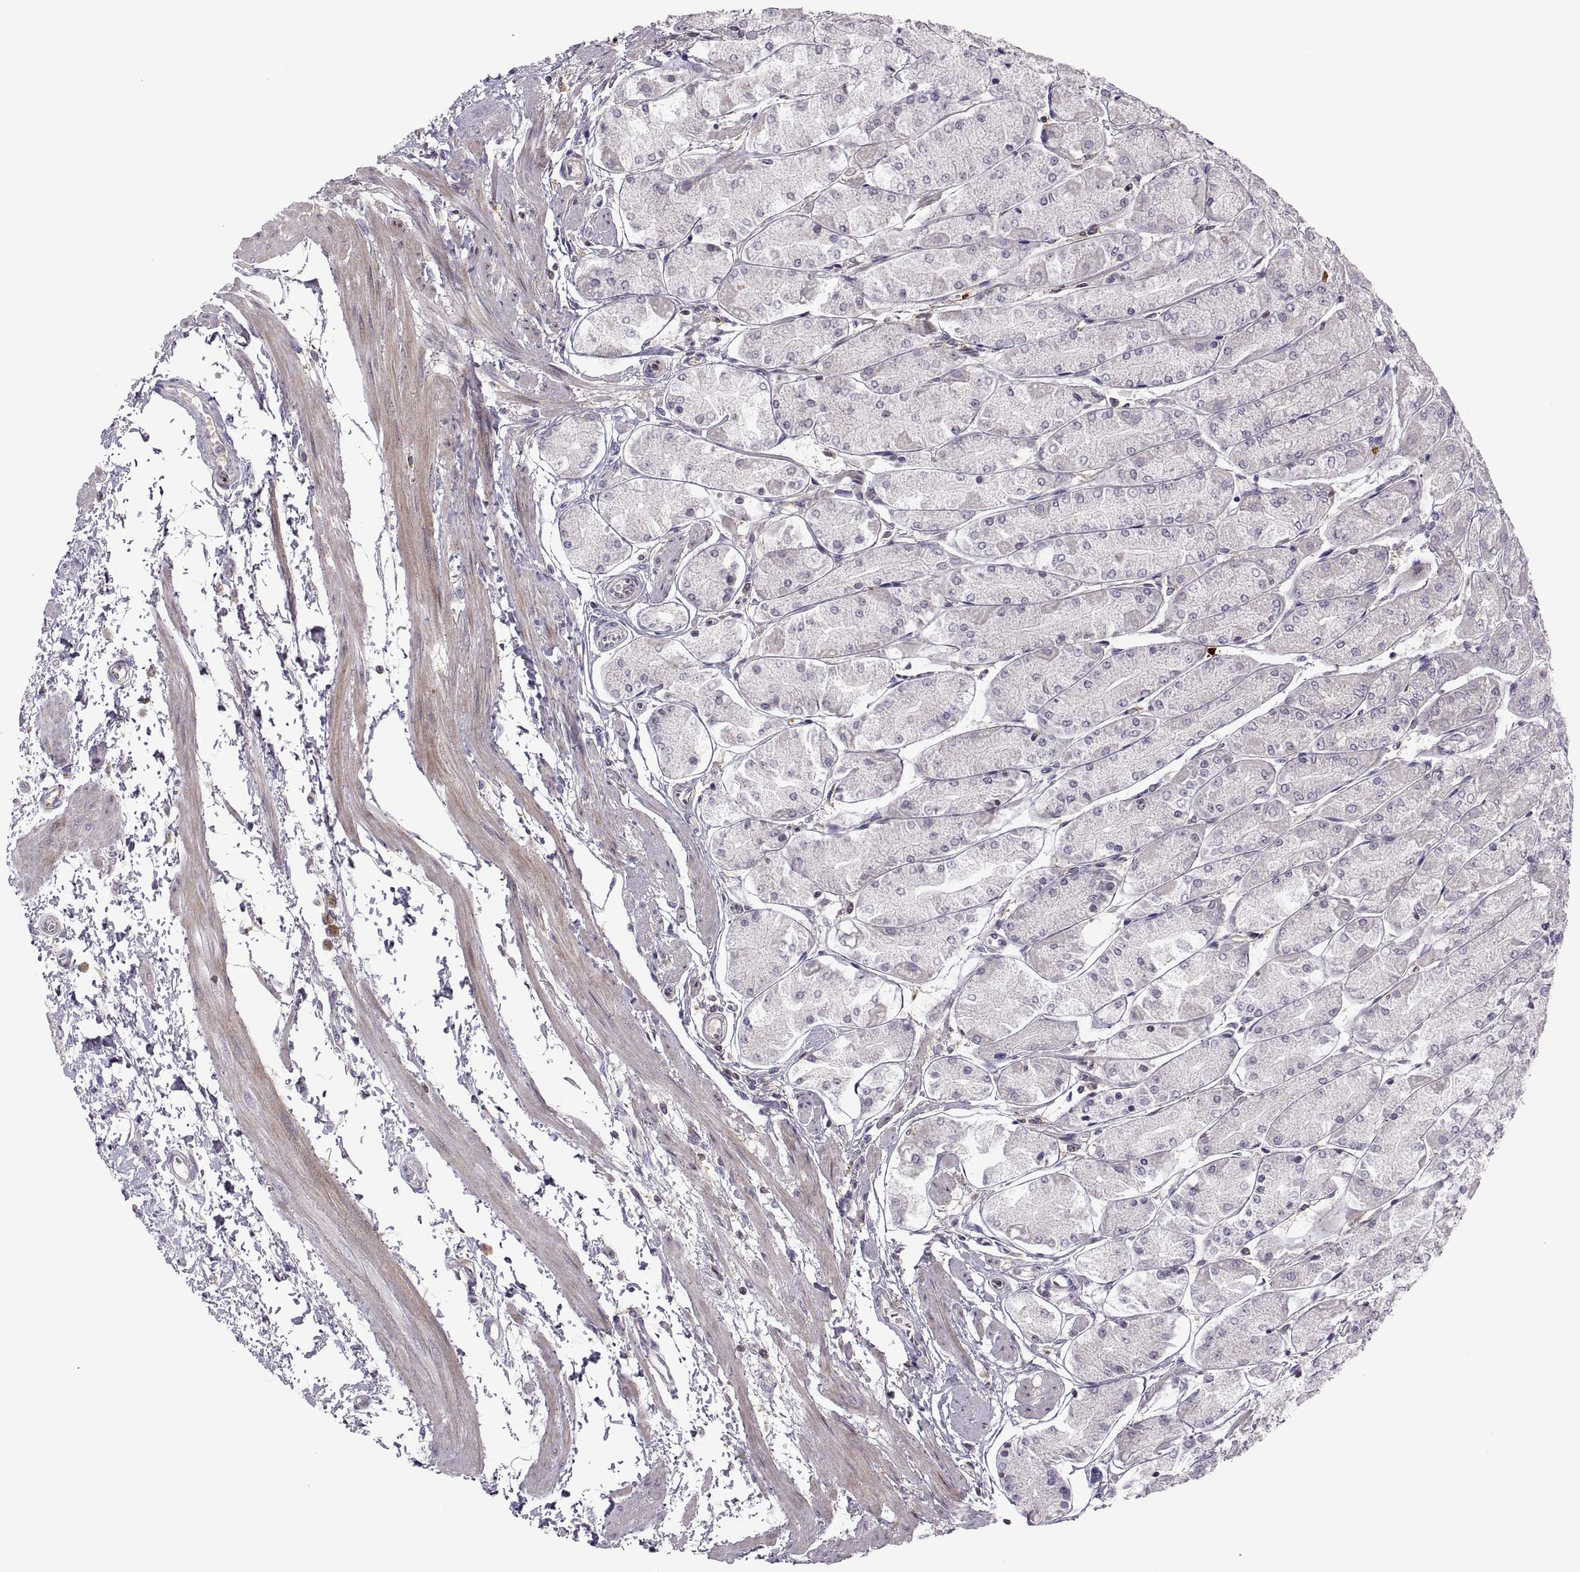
{"staining": {"intensity": "weak", "quantity": "<25%", "location": "cytoplasmic/membranous"}, "tissue": "stomach", "cell_type": "Glandular cells", "image_type": "normal", "snomed": [{"axis": "morphology", "description": "Normal tissue, NOS"}, {"axis": "topography", "description": "Stomach, upper"}], "caption": "DAB immunohistochemical staining of normal stomach displays no significant expression in glandular cells. Brightfield microscopy of immunohistochemistry (IHC) stained with DAB (brown) and hematoxylin (blue), captured at high magnification.", "gene": "SPATA32", "patient": {"sex": "male", "age": 60}}